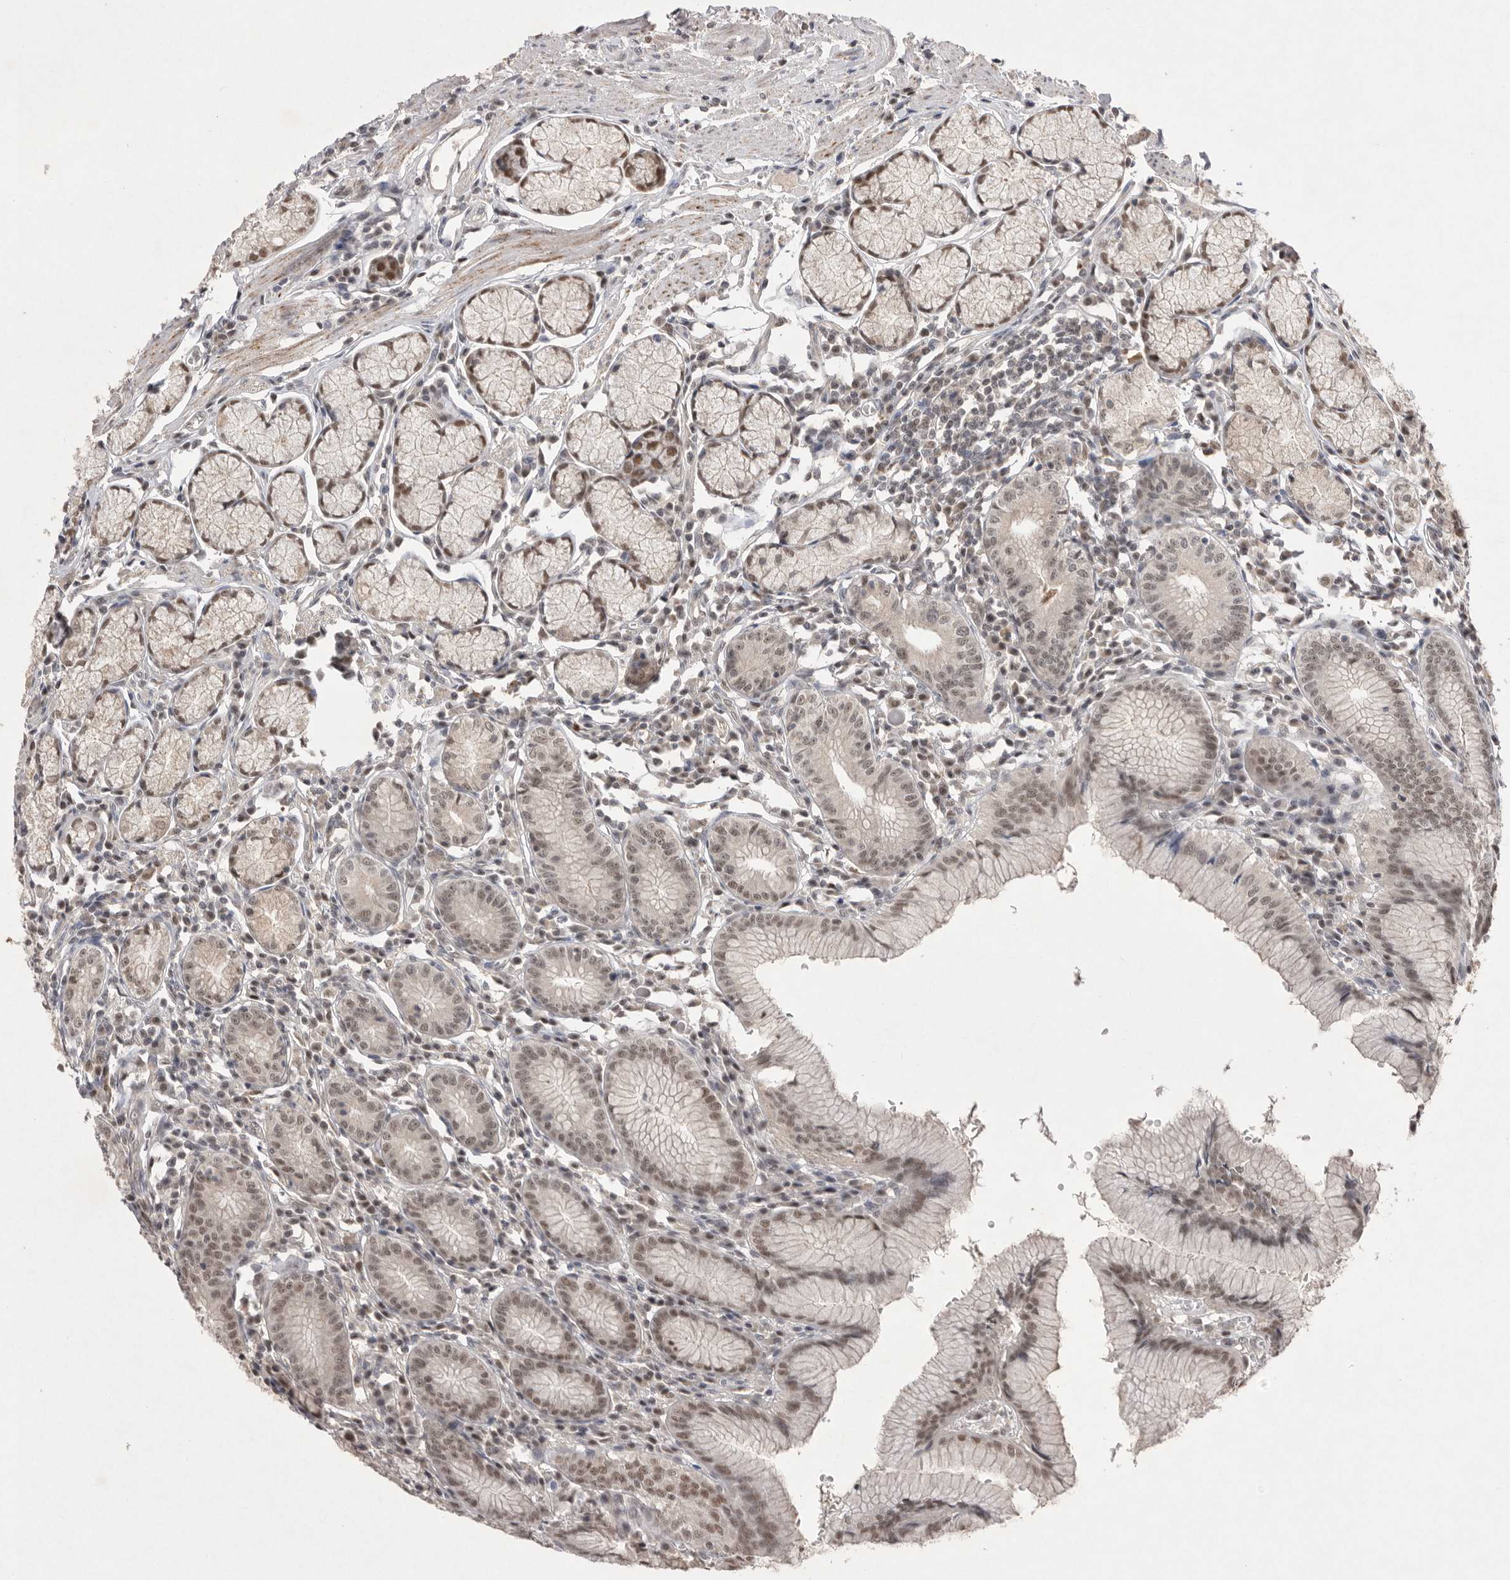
{"staining": {"intensity": "moderate", "quantity": ">75%", "location": "cytoplasmic/membranous,nuclear"}, "tissue": "stomach", "cell_type": "Glandular cells", "image_type": "normal", "snomed": [{"axis": "morphology", "description": "Normal tissue, NOS"}, {"axis": "topography", "description": "Stomach"}], "caption": "Protein analysis of unremarkable stomach displays moderate cytoplasmic/membranous,nuclear positivity in about >75% of glandular cells.", "gene": "HUS1", "patient": {"sex": "male", "age": 55}}